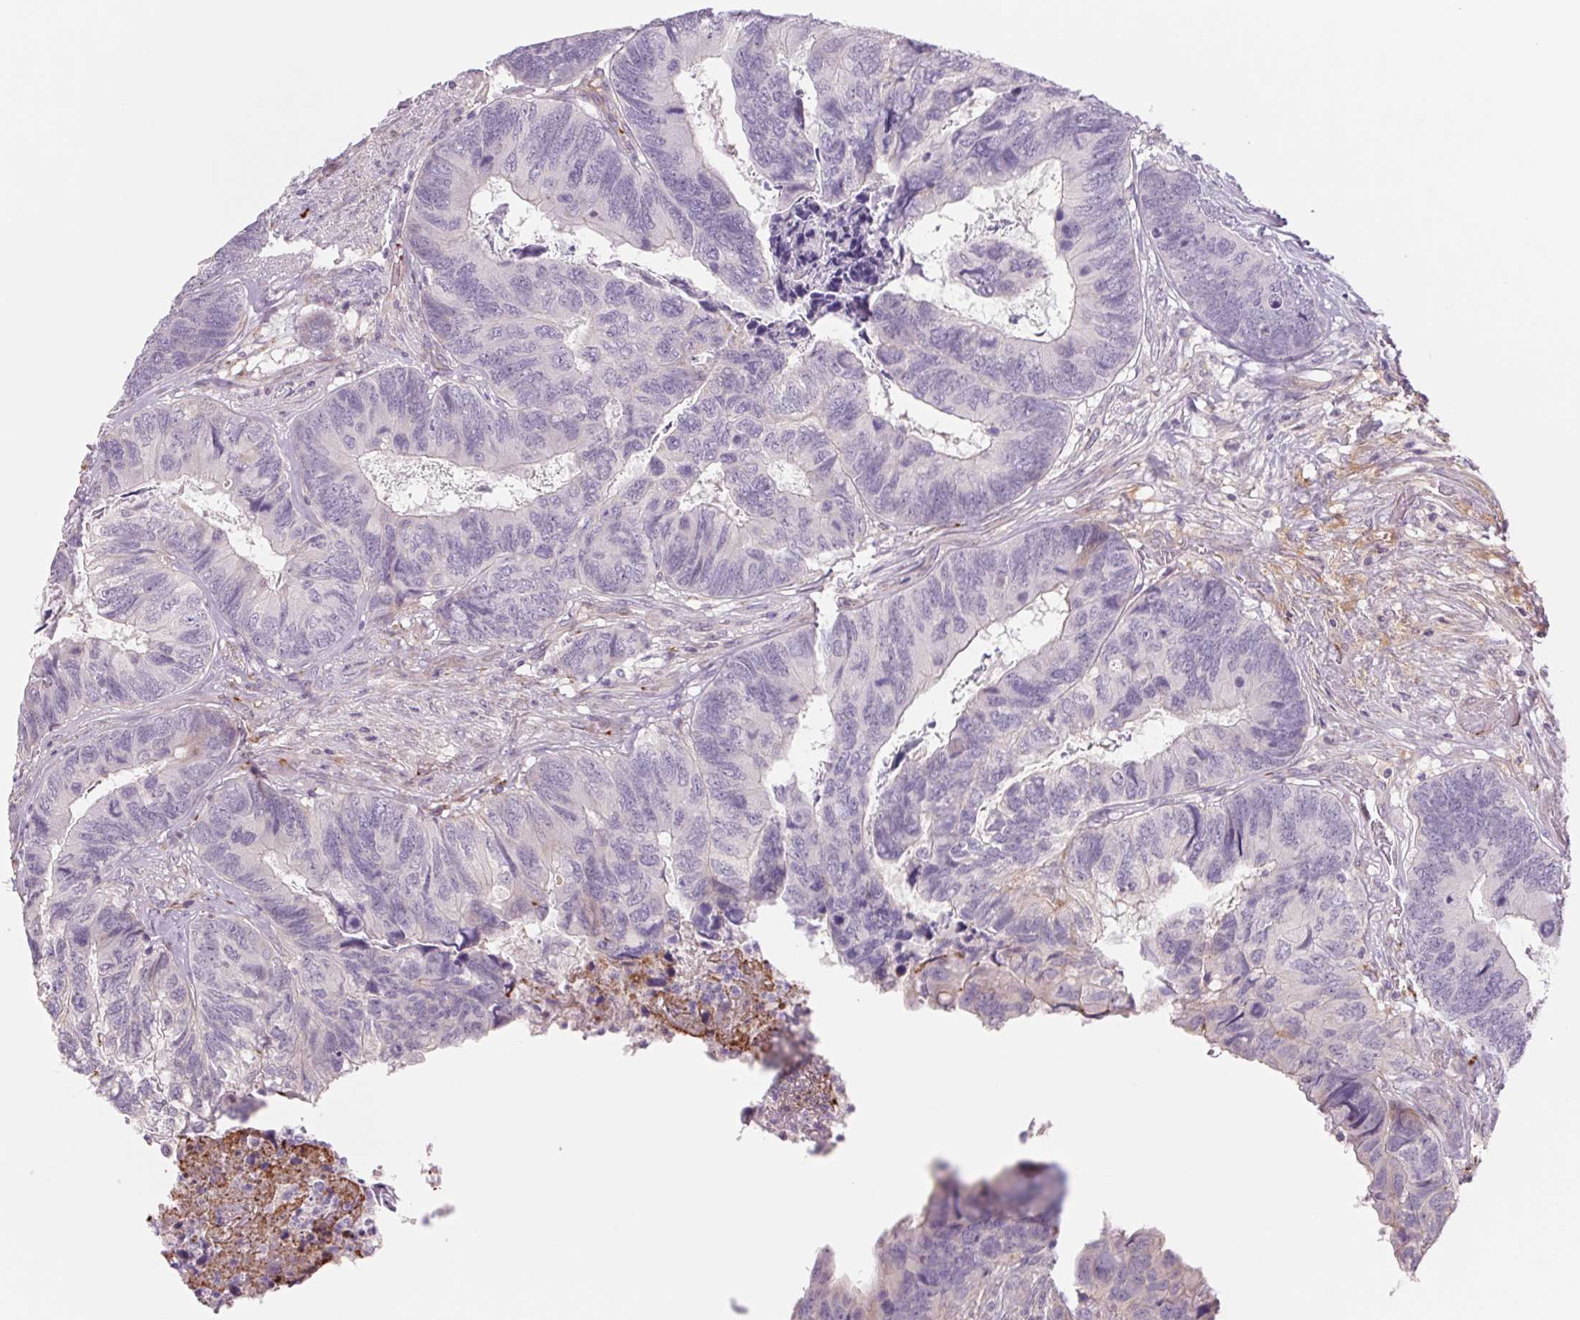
{"staining": {"intensity": "negative", "quantity": "none", "location": "none"}, "tissue": "colorectal cancer", "cell_type": "Tumor cells", "image_type": "cancer", "snomed": [{"axis": "morphology", "description": "Adenocarcinoma, NOS"}, {"axis": "topography", "description": "Colon"}], "caption": "High power microscopy histopathology image of an IHC photomicrograph of colorectal adenocarcinoma, revealing no significant positivity in tumor cells.", "gene": "MS4A13", "patient": {"sex": "female", "age": 67}}